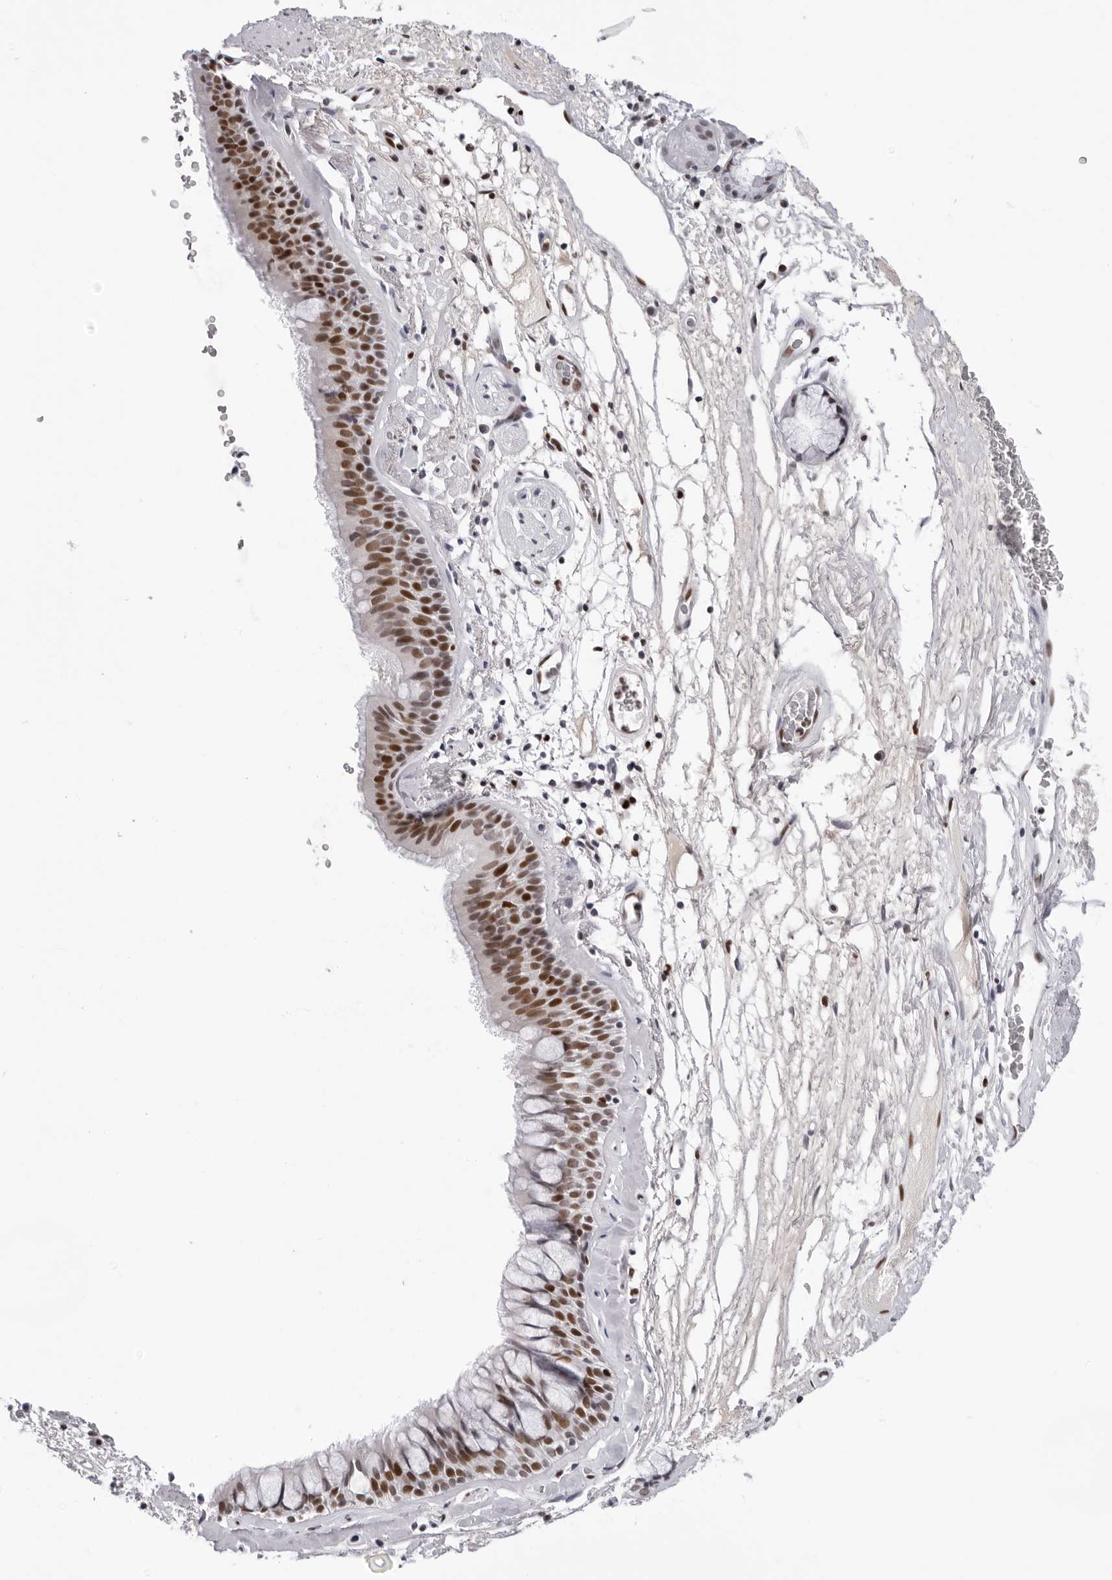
{"staining": {"intensity": "moderate", "quantity": ">75%", "location": "nuclear"}, "tissue": "bronchus", "cell_type": "Respiratory epithelial cells", "image_type": "normal", "snomed": [{"axis": "morphology", "description": "Normal tissue, NOS"}, {"axis": "topography", "description": "Cartilage tissue"}], "caption": "Brown immunohistochemical staining in unremarkable human bronchus displays moderate nuclear staining in about >75% of respiratory epithelial cells.", "gene": "OGG1", "patient": {"sex": "female", "age": 63}}